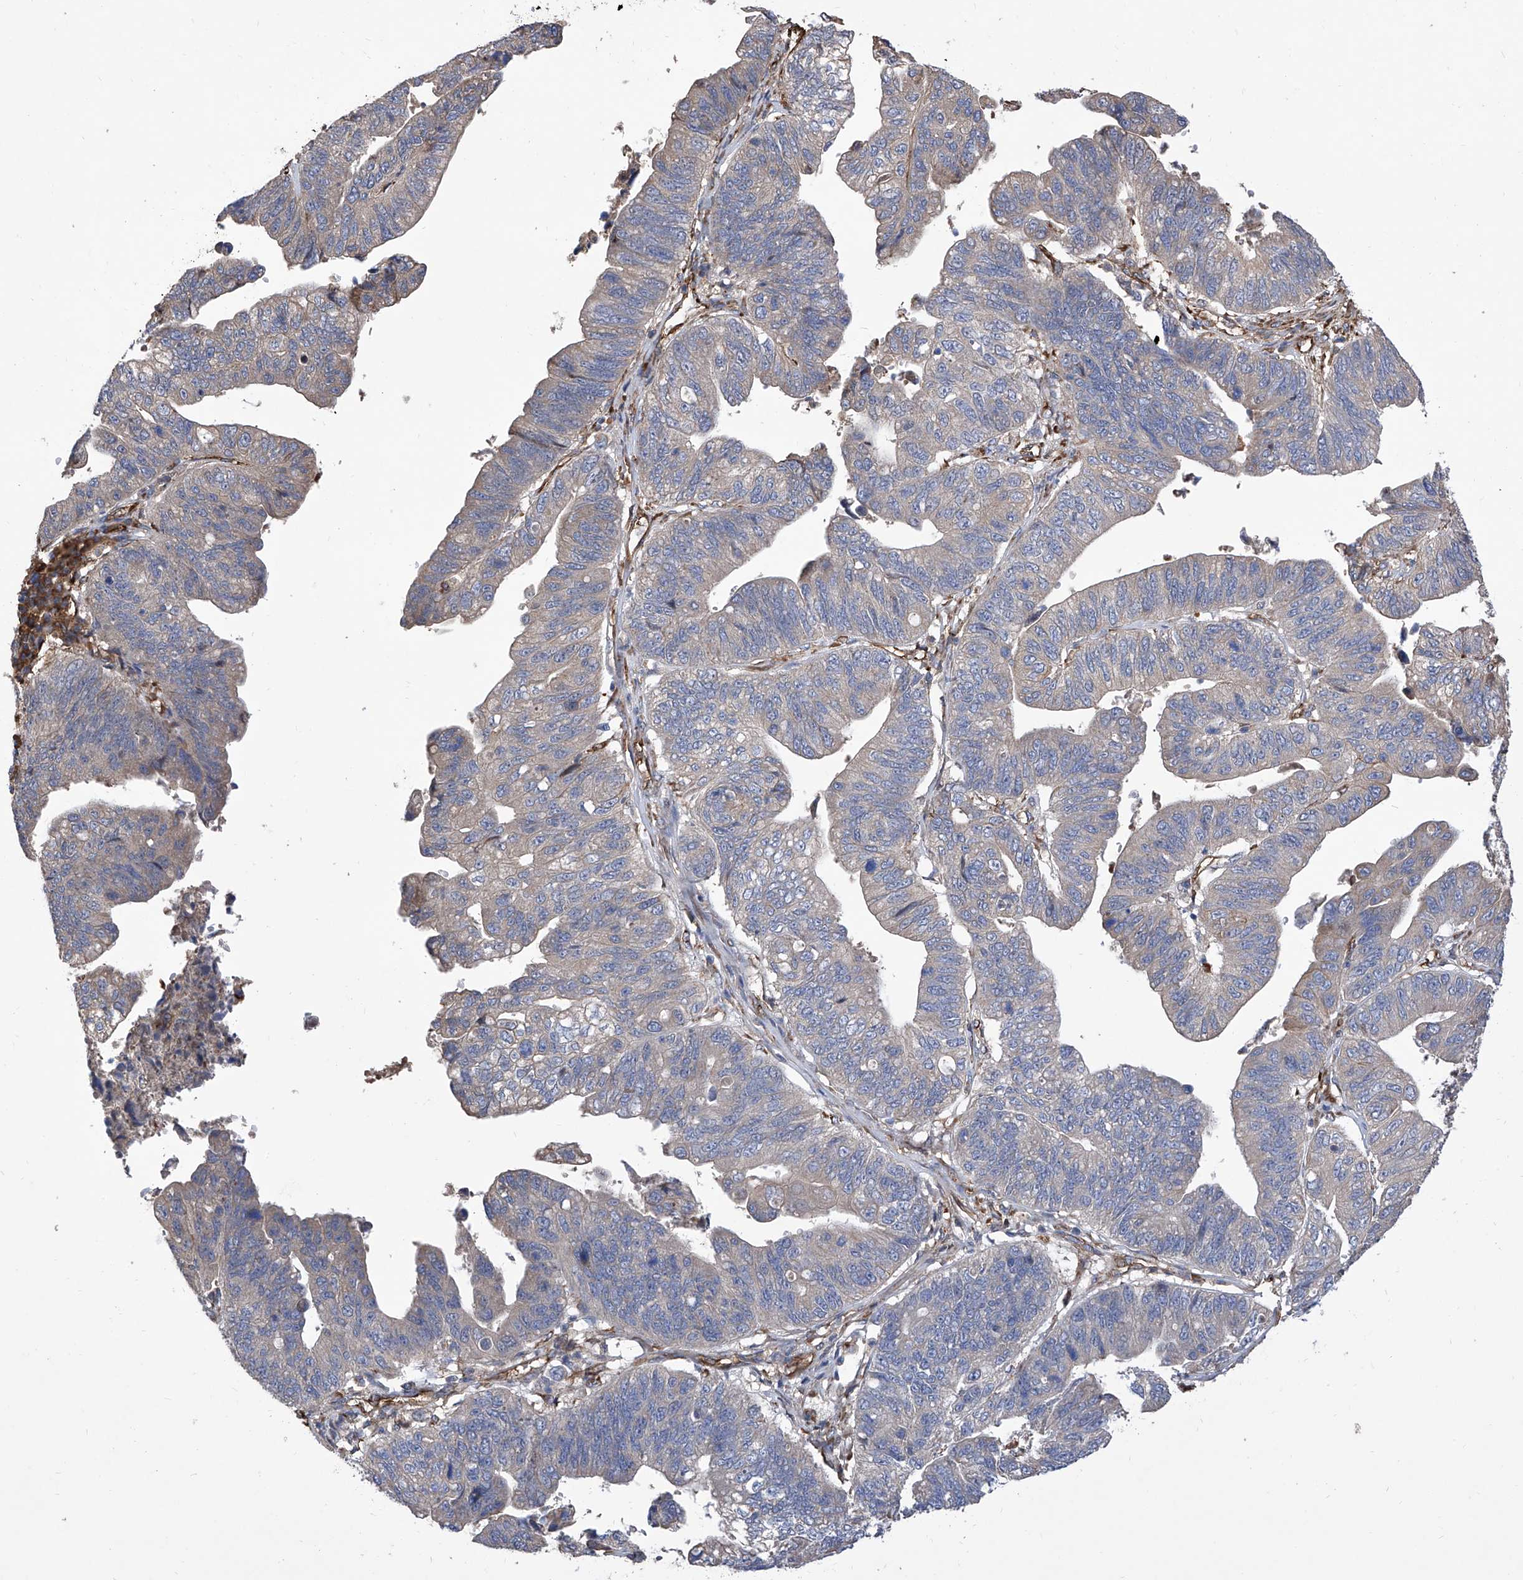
{"staining": {"intensity": "weak", "quantity": "25%-75%", "location": "cytoplasmic/membranous"}, "tissue": "stomach cancer", "cell_type": "Tumor cells", "image_type": "cancer", "snomed": [{"axis": "morphology", "description": "Adenocarcinoma, NOS"}, {"axis": "topography", "description": "Stomach"}], "caption": "This is a micrograph of immunohistochemistry staining of stomach cancer, which shows weak staining in the cytoplasmic/membranous of tumor cells.", "gene": "INPP5B", "patient": {"sex": "male", "age": 59}}